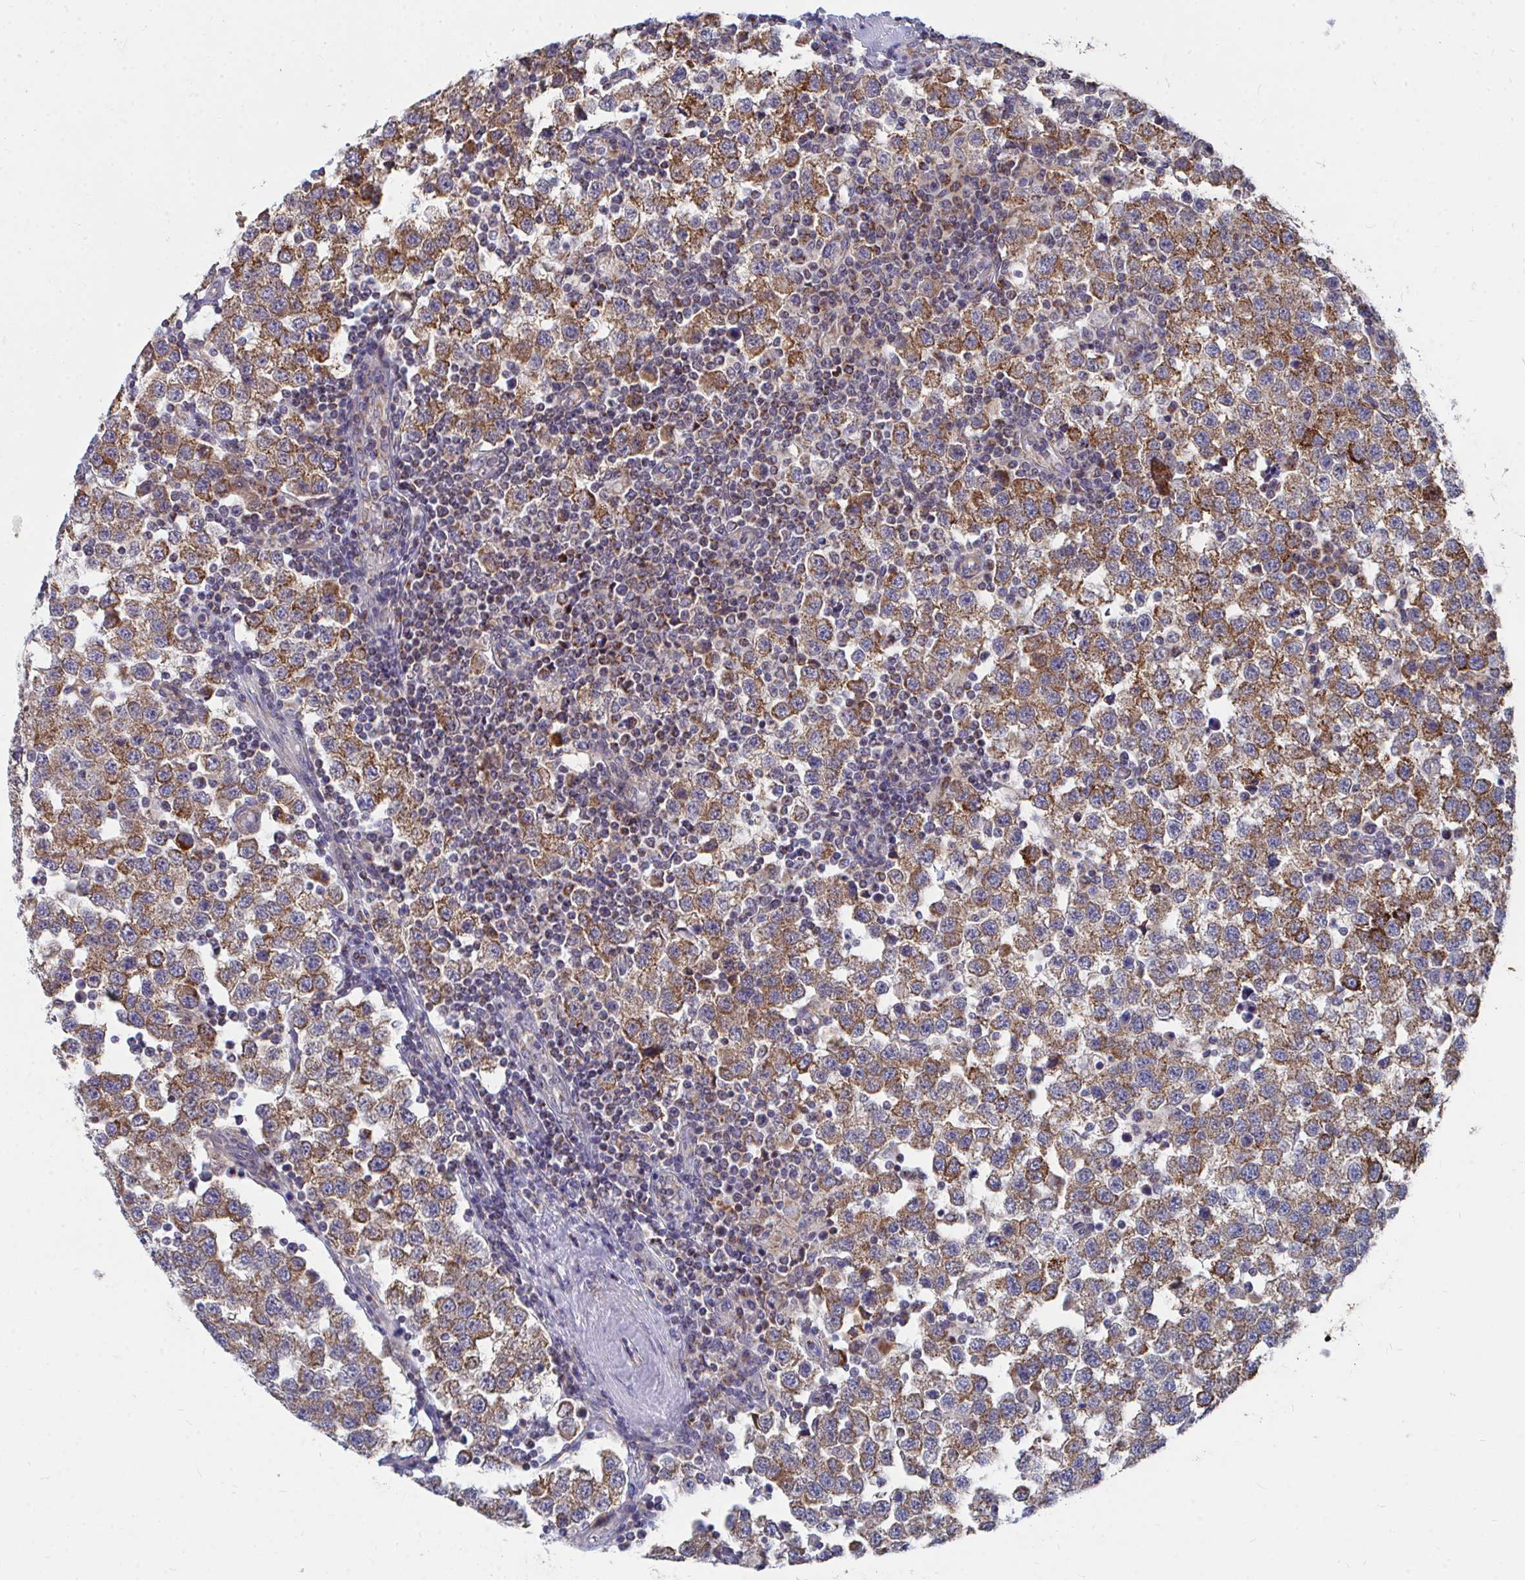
{"staining": {"intensity": "moderate", "quantity": ">75%", "location": "cytoplasmic/membranous"}, "tissue": "testis cancer", "cell_type": "Tumor cells", "image_type": "cancer", "snomed": [{"axis": "morphology", "description": "Seminoma, NOS"}, {"axis": "topography", "description": "Testis"}], "caption": "High-power microscopy captured an IHC micrograph of testis cancer, revealing moderate cytoplasmic/membranous expression in about >75% of tumor cells. The staining is performed using DAB brown chromogen to label protein expression. The nuclei are counter-stained blue using hematoxylin.", "gene": "PEX3", "patient": {"sex": "male", "age": 34}}